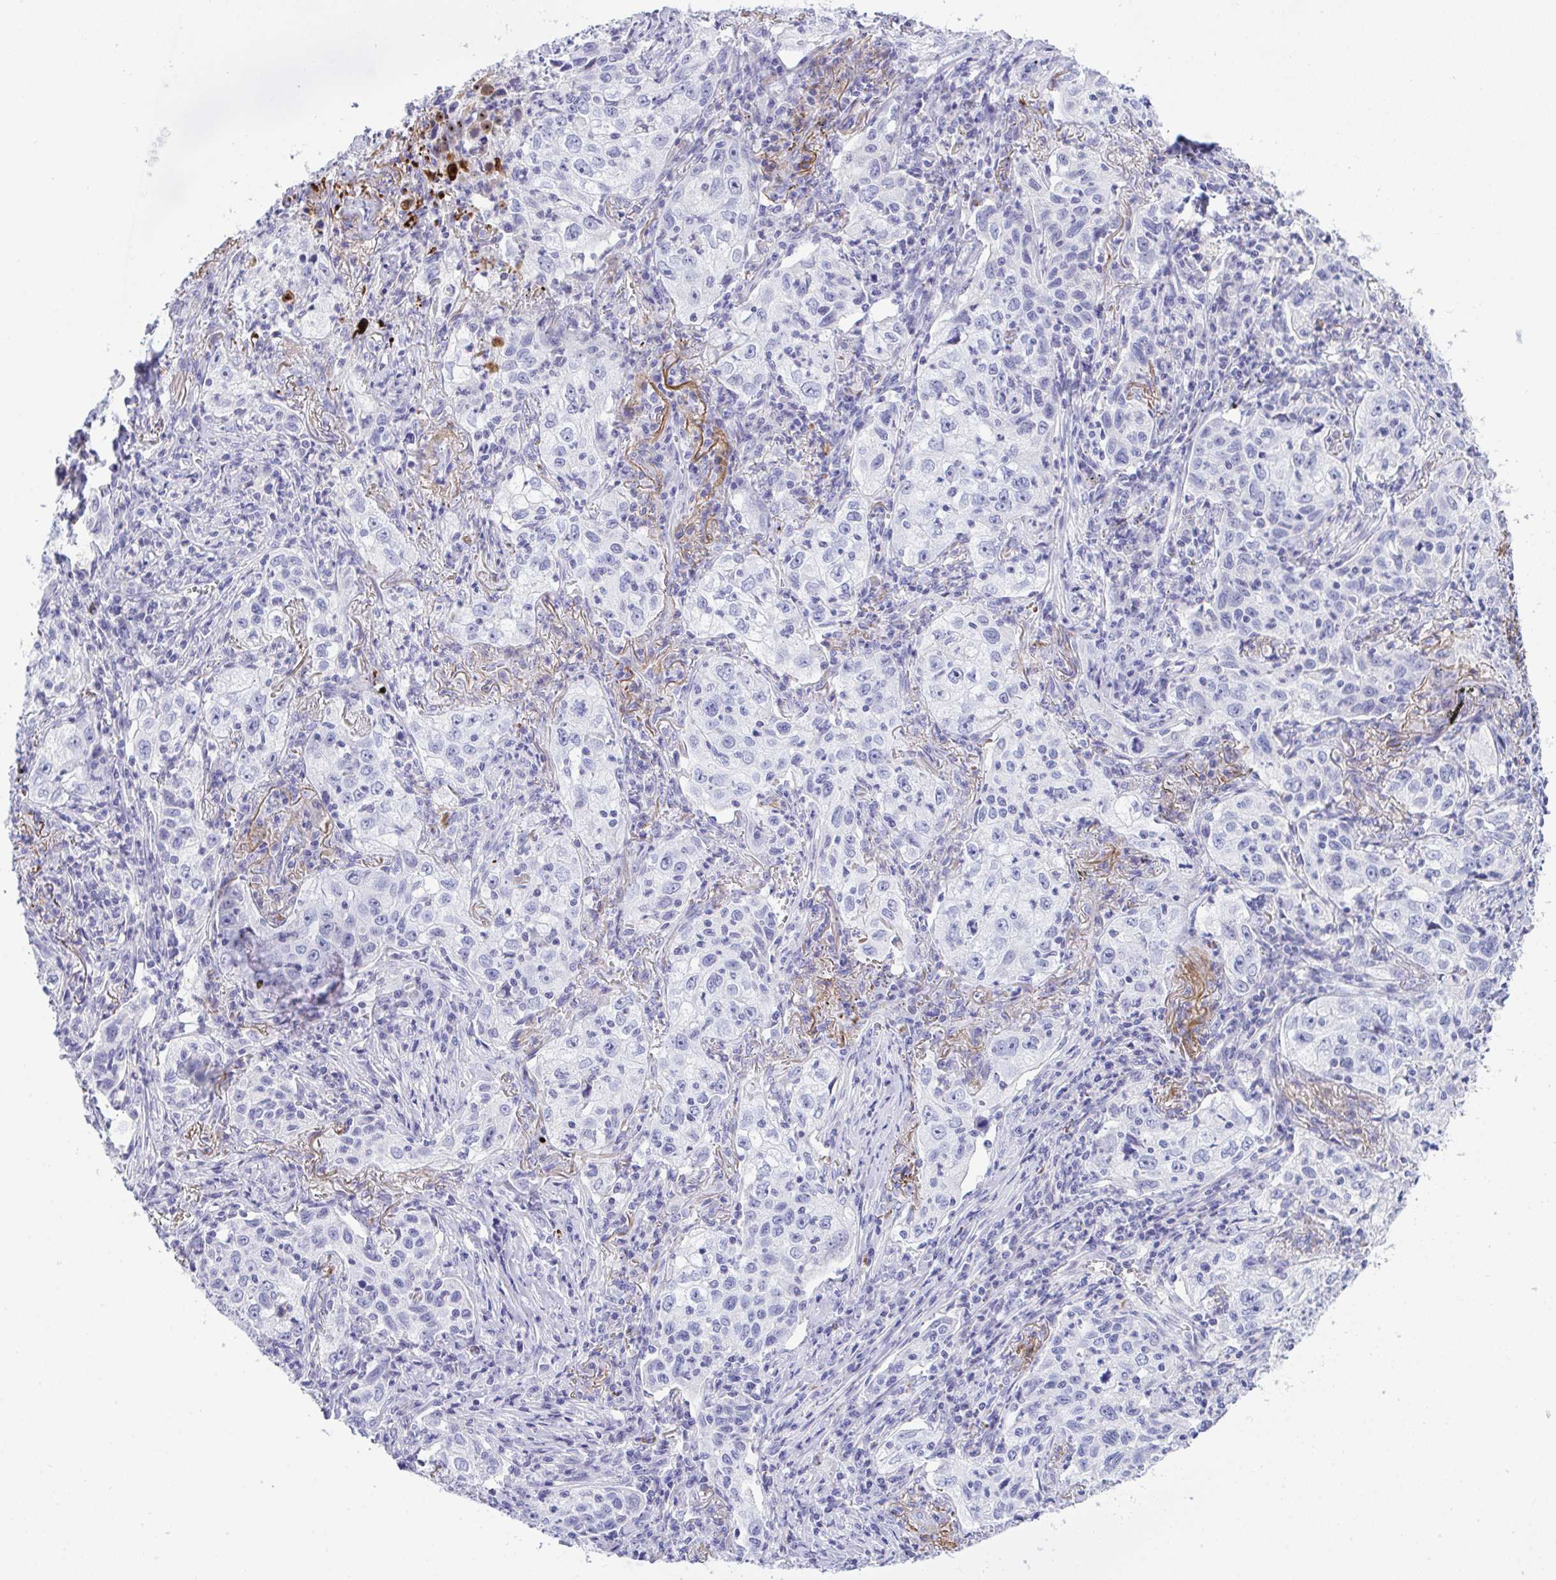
{"staining": {"intensity": "negative", "quantity": "none", "location": "none"}, "tissue": "lung cancer", "cell_type": "Tumor cells", "image_type": "cancer", "snomed": [{"axis": "morphology", "description": "Squamous cell carcinoma, NOS"}, {"axis": "topography", "description": "Lung"}], "caption": "DAB (3,3'-diaminobenzidine) immunohistochemical staining of lung cancer shows no significant expression in tumor cells.", "gene": "KMT2E", "patient": {"sex": "male", "age": 71}}